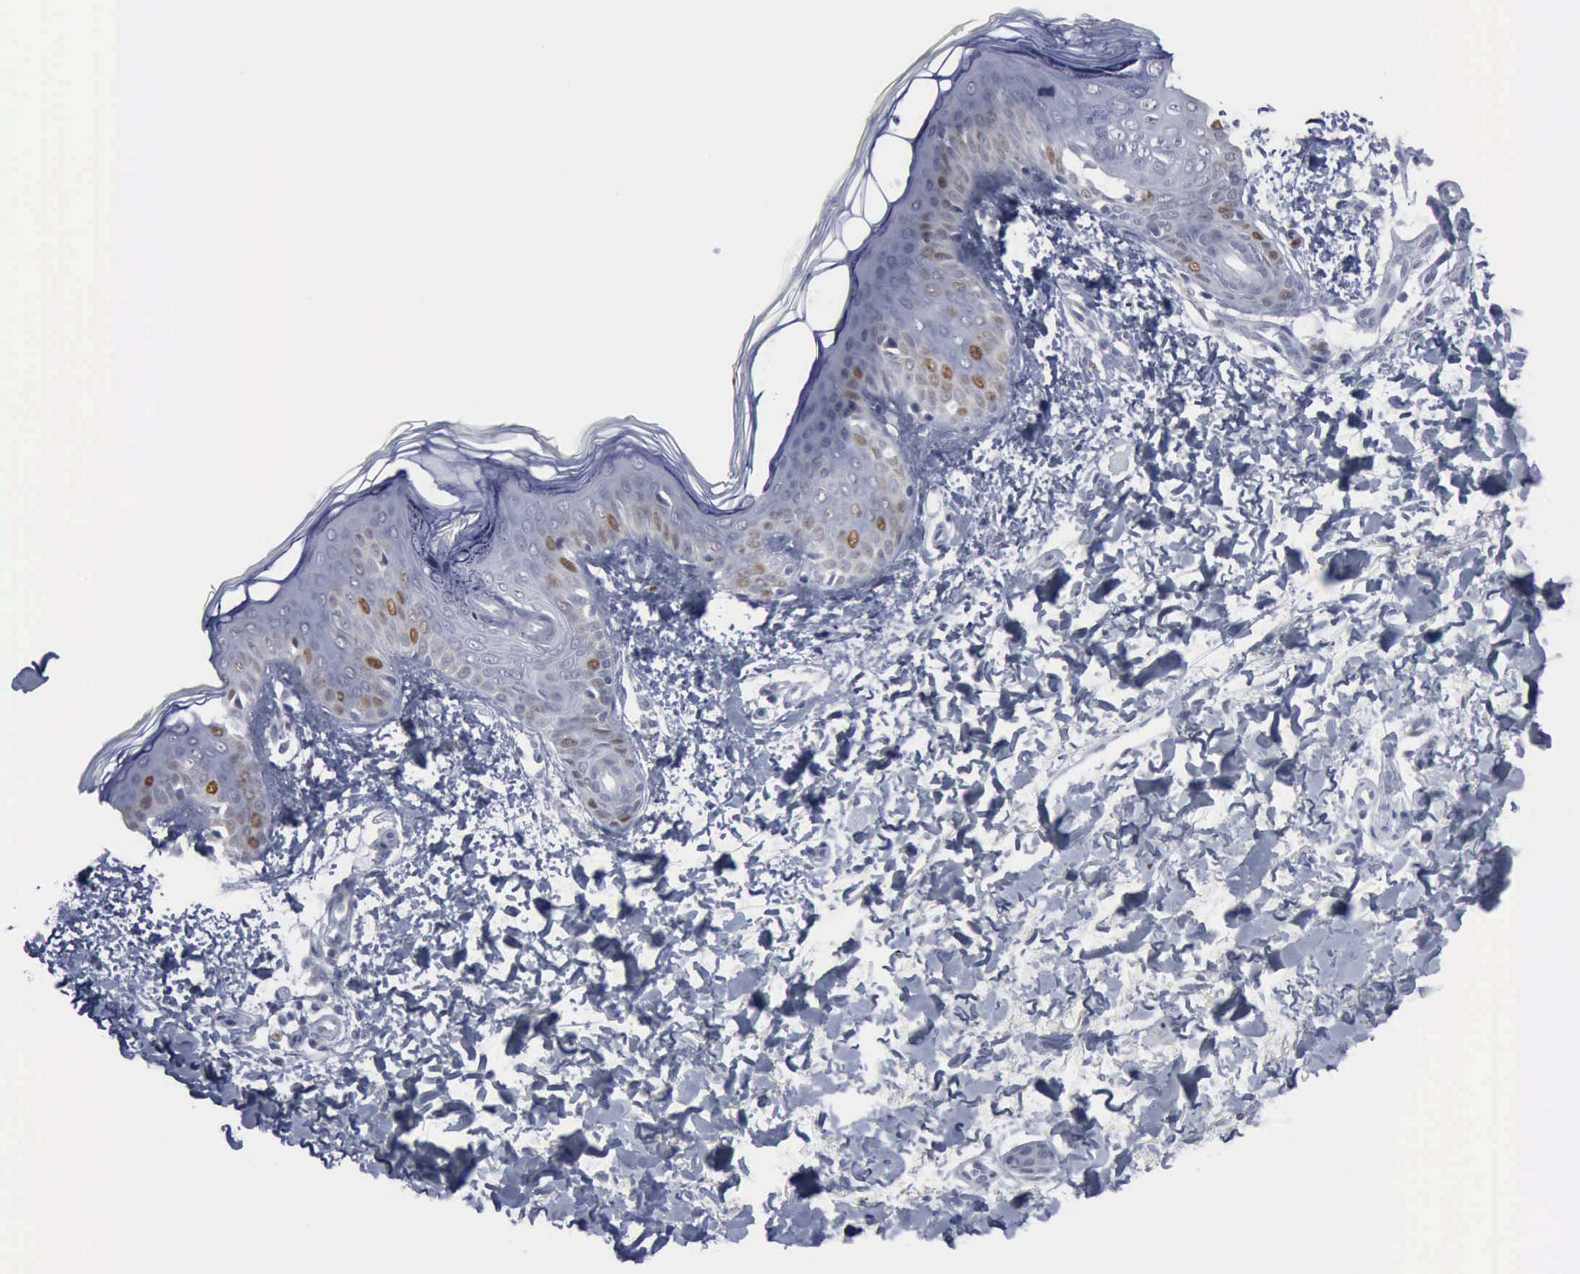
{"staining": {"intensity": "negative", "quantity": "none", "location": "none"}, "tissue": "skin", "cell_type": "Fibroblasts", "image_type": "normal", "snomed": [{"axis": "morphology", "description": "Normal tissue, NOS"}, {"axis": "topography", "description": "Skin"}], "caption": "The image displays no significant expression in fibroblasts of skin. (DAB IHC visualized using brightfield microscopy, high magnification).", "gene": "MCM5", "patient": {"sex": "female", "age": 4}}